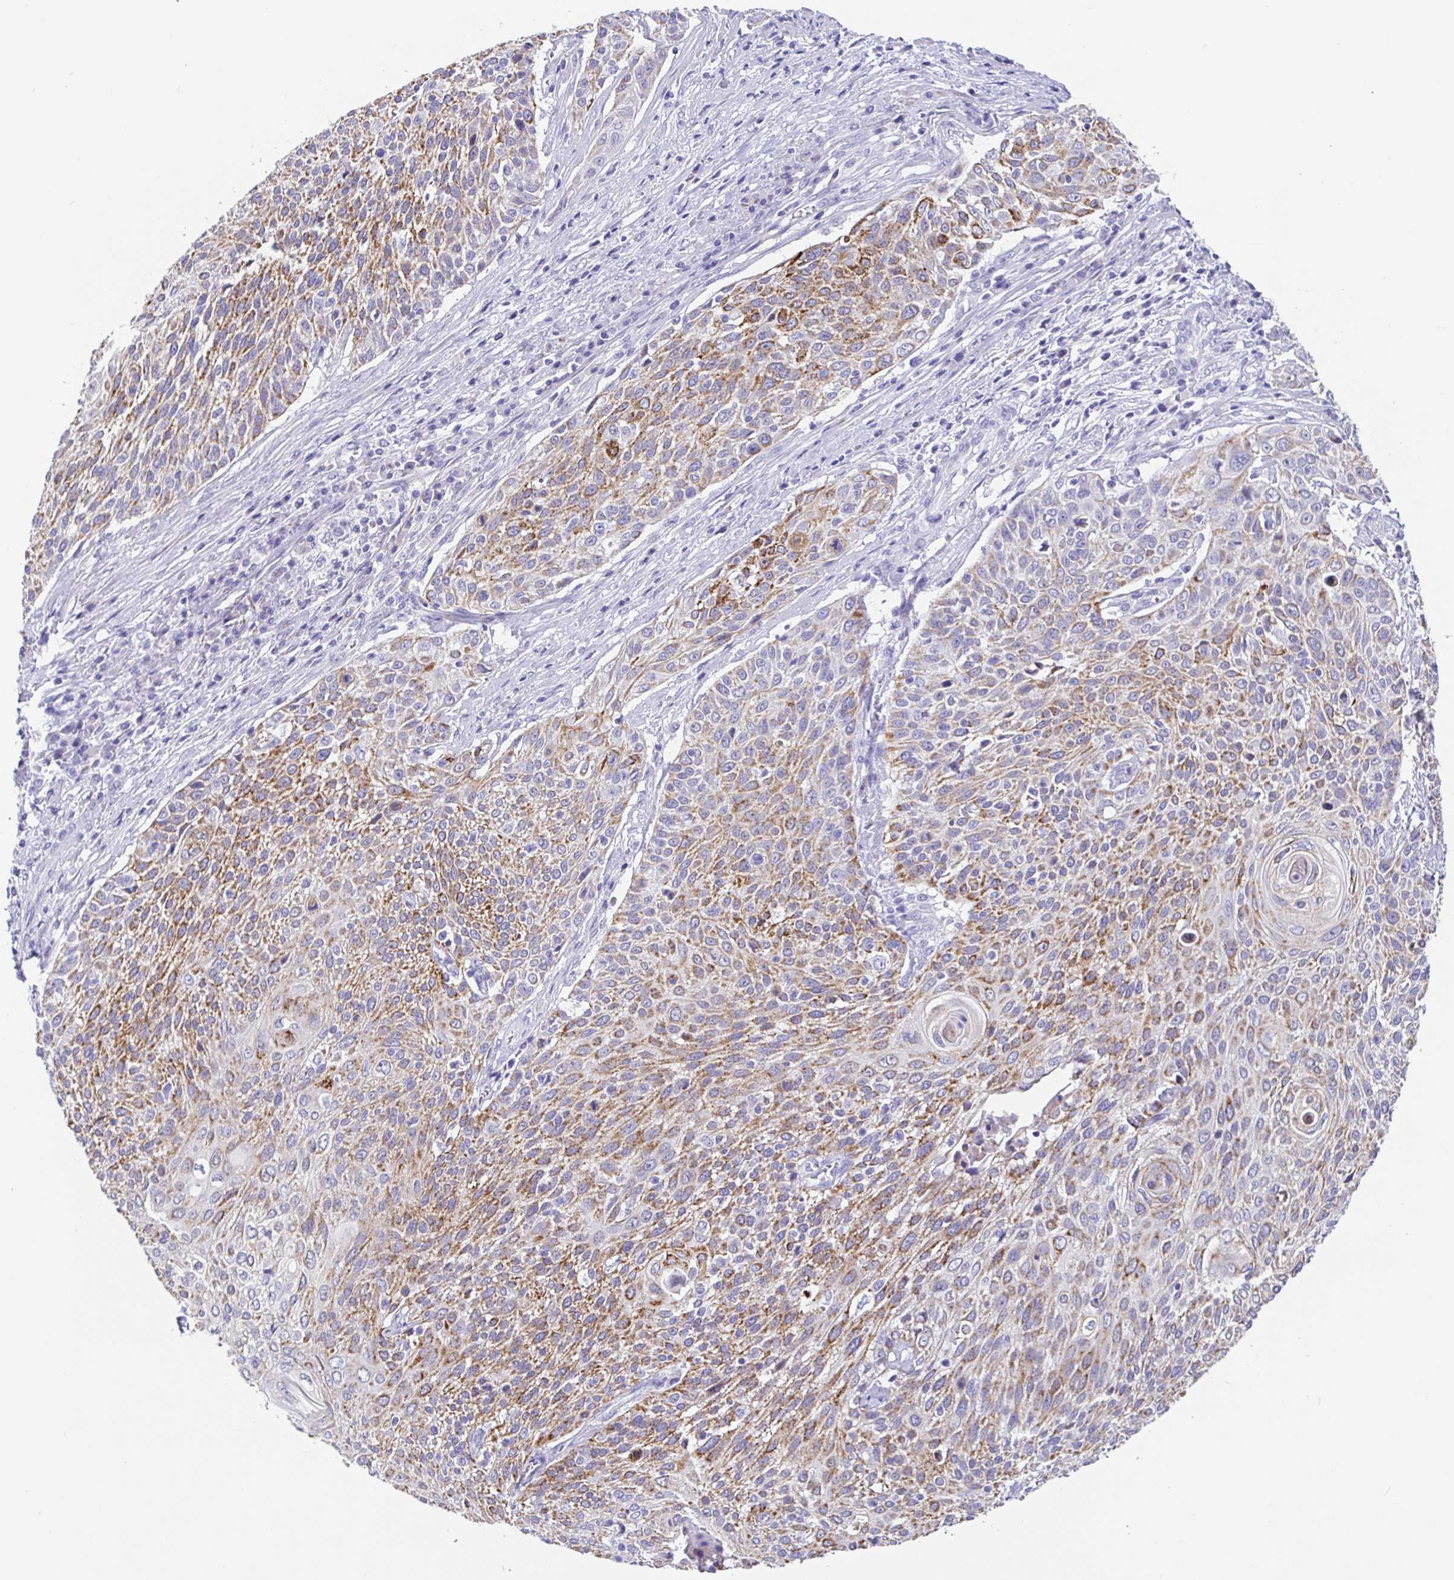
{"staining": {"intensity": "moderate", "quantity": "25%-75%", "location": "cytoplasmic/membranous"}, "tissue": "cervical cancer", "cell_type": "Tumor cells", "image_type": "cancer", "snomed": [{"axis": "morphology", "description": "Squamous cell carcinoma, NOS"}, {"axis": "topography", "description": "Cervix"}], "caption": "Immunohistochemistry histopathology image of human cervical squamous cell carcinoma stained for a protein (brown), which shows medium levels of moderate cytoplasmic/membranous expression in approximately 25%-75% of tumor cells.", "gene": "MAOA", "patient": {"sex": "female", "age": 31}}